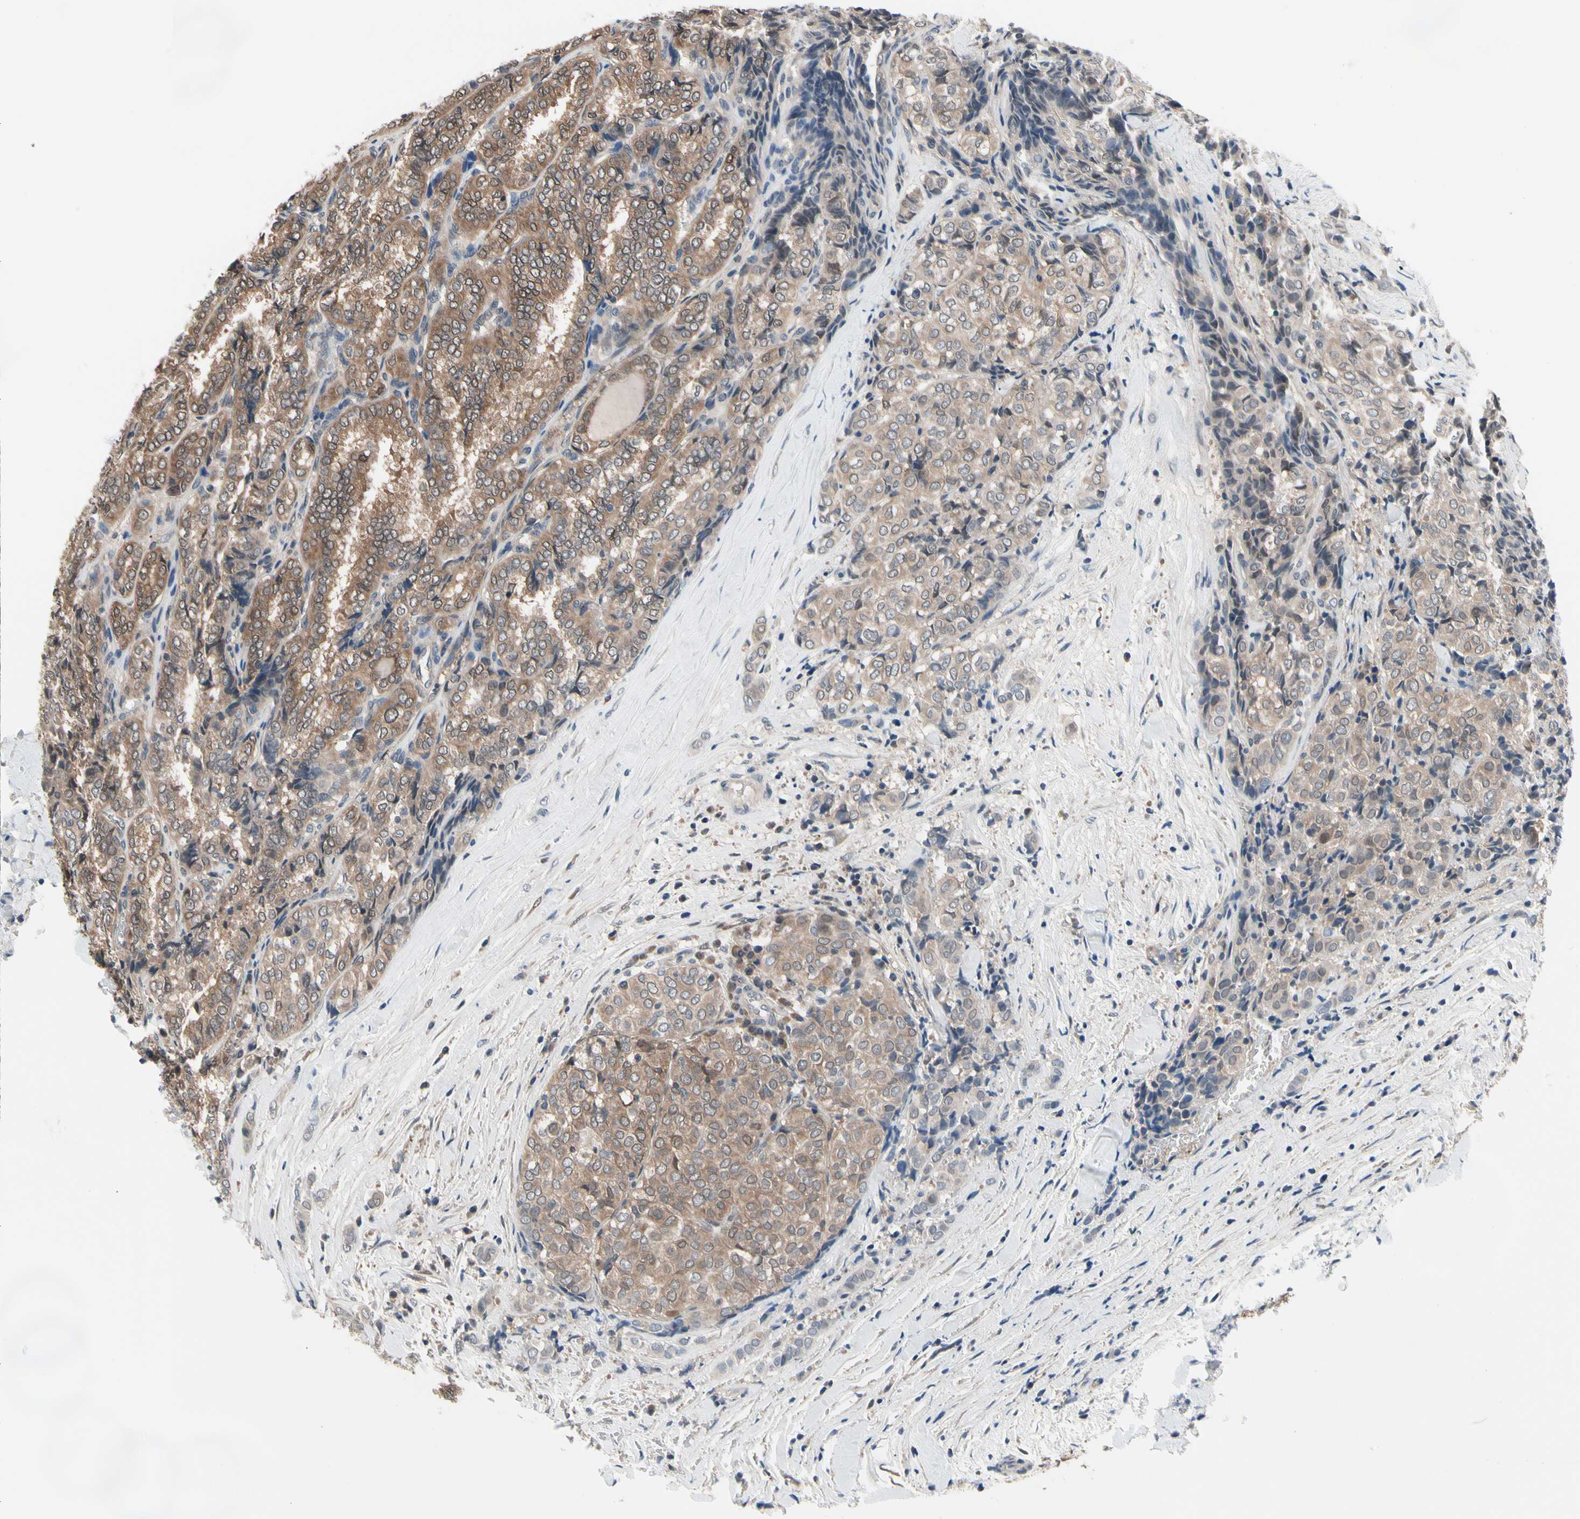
{"staining": {"intensity": "moderate", "quantity": ">75%", "location": "cytoplasmic/membranous"}, "tissue": "thyroid cancer", "cell_type": "Tumor cells", "image_type": "cancer", "snomed": [{"axis": "morphology", "description": "Normal tissue, NOS"}, {"axis": "morphology", "description": "Papillary adenocarcinoma, NOS"}, {"axis": "topography", "description": "Thyroid gland"}], "caption": "Thyroid cancer (papillary adenocarcinoma) stained with a brown dye demonstrates moderate cytoplasmic/membranous positive expression in approximately >75% of tumor cells.", "gene": "PRDX6", "patient": {"sex": "female", "age": 30}}